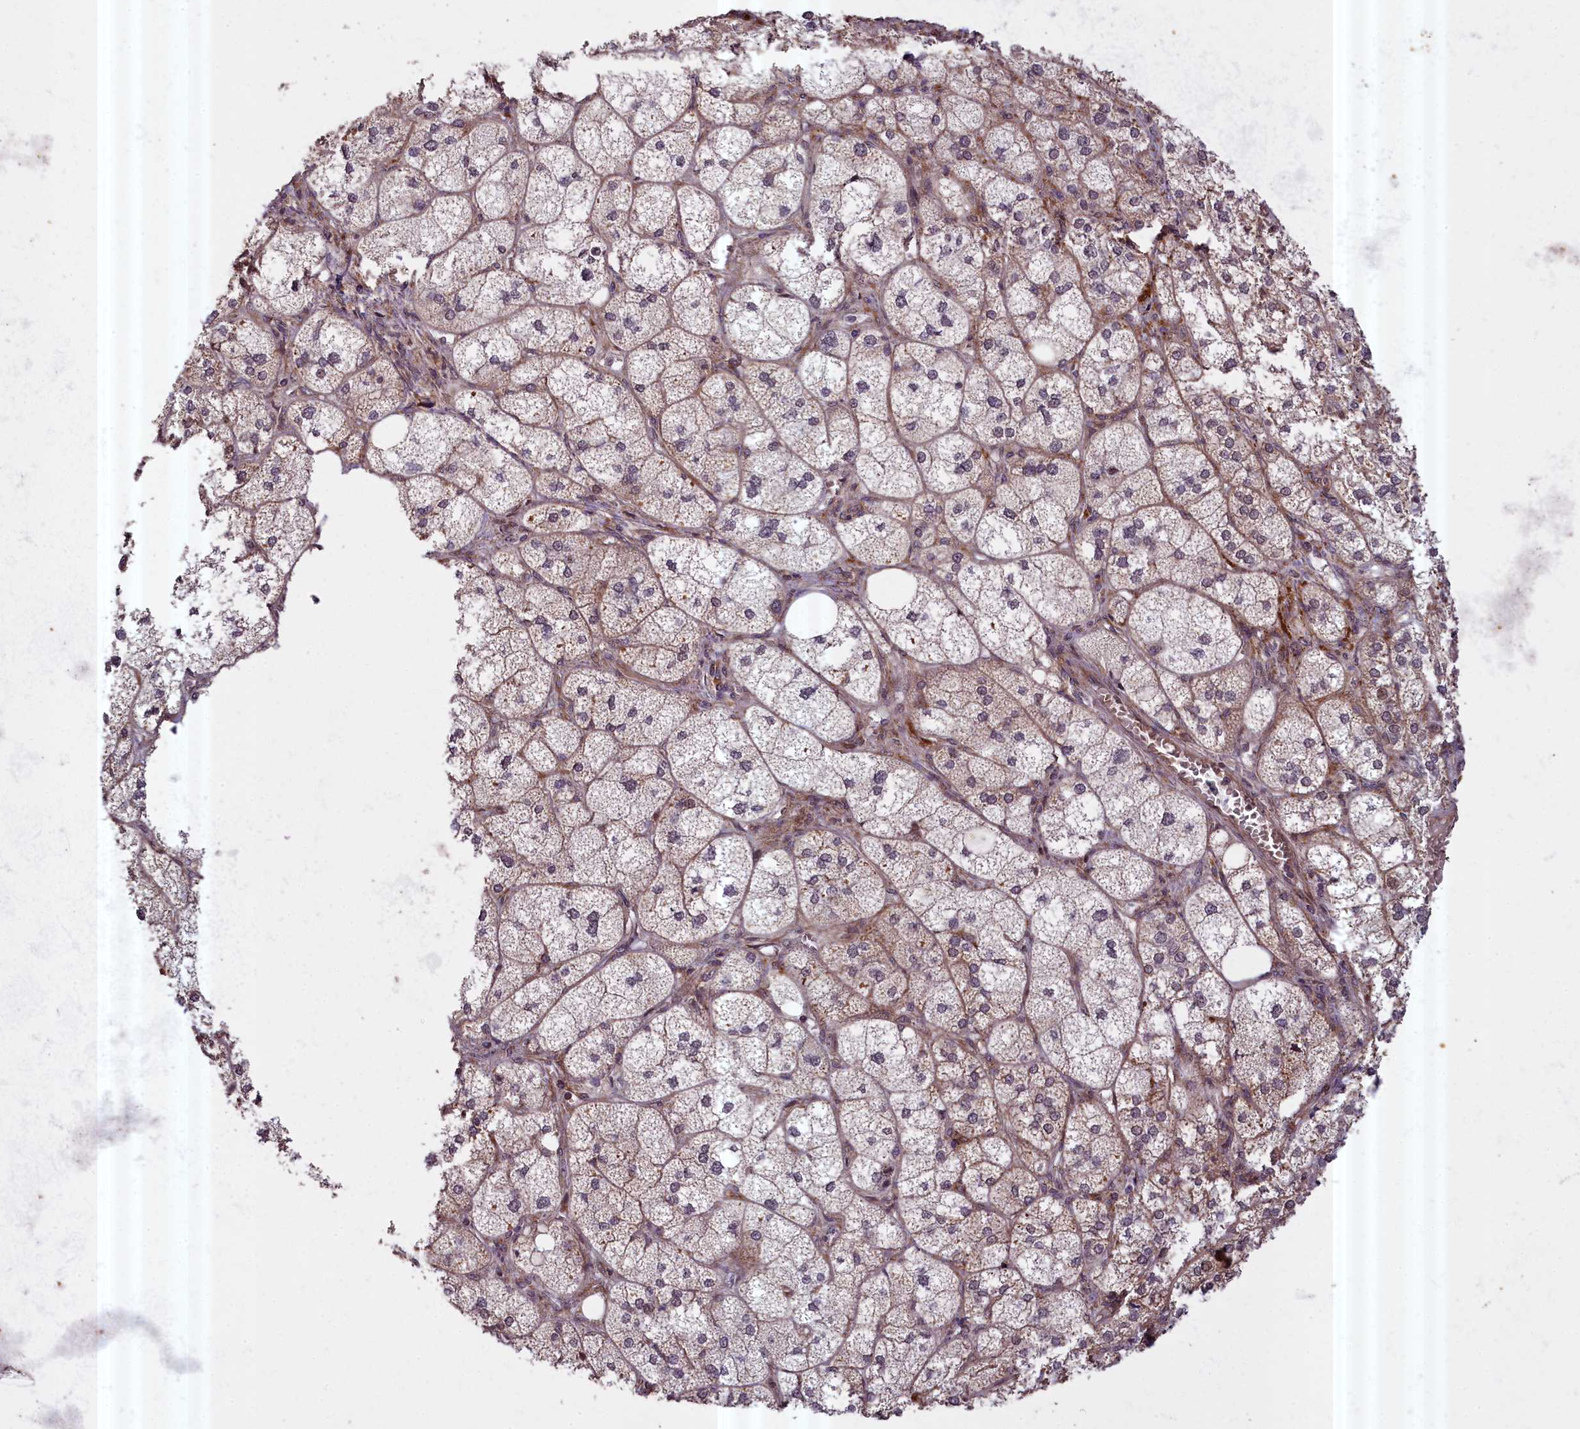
{"staining": {"intensity": "moderate", "quantity": "25%-75%", "location": "cytoplasmic/membranous,nuclear"}, "tissue": "adrenal gland", "cell_type": "Glandular cells", "image_type": "normal", "snomed": [{"axis": "morphology", "description": "Normal tissue, NOS"}, {"axis": "topography", "description": "Adrenal gland"}], "caption": "A photomicrograph of human adrenal gland stained for a protein displays moderate cytoplasmic/membranous,nuclear brown staining in glandular cells.", "gene": "ZNF480", "patient": {"sex": "female", "age": 61}}